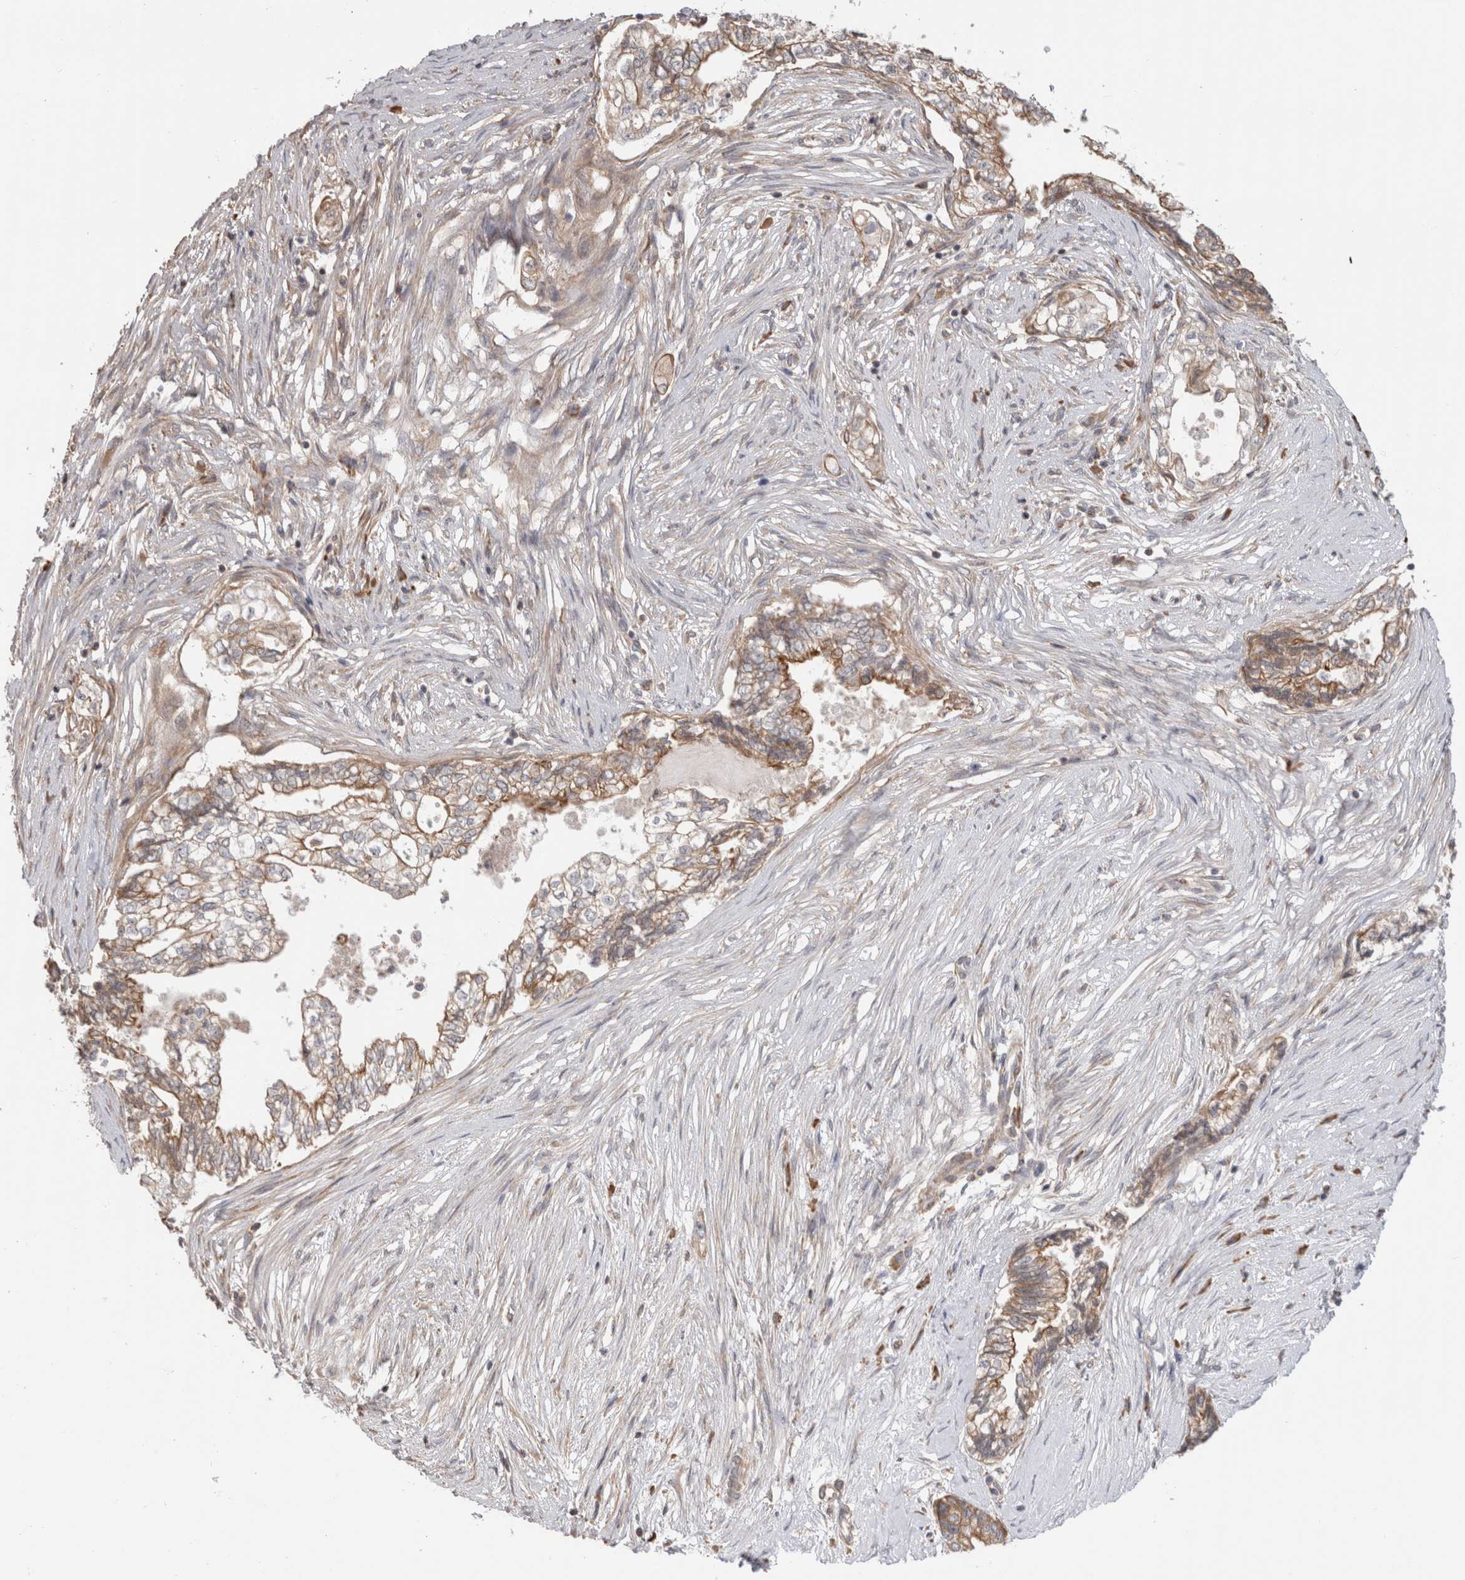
{"staining": {"intensity": "moderate", "quantity": ">75%", "location": "cytoplasmic/membranous"}, "tissue": "pancreatic cancer", "cell_type": "Tumor cells", "image_type": "cancer", "snomed": [{"axis": "morphology", "description": "Adenocarcinoma, NOS"}, {"axis": "topography", "description": "Pancreas"}], "caption": "Adenocarcinoma (pancreatic) stained with IHC demonstrates moderate cytoplasmic/membranous positivity in approximately >75% of tumor cells.", "gene": "SMAP2", "patient": {"sex": "male", "age": 72}}